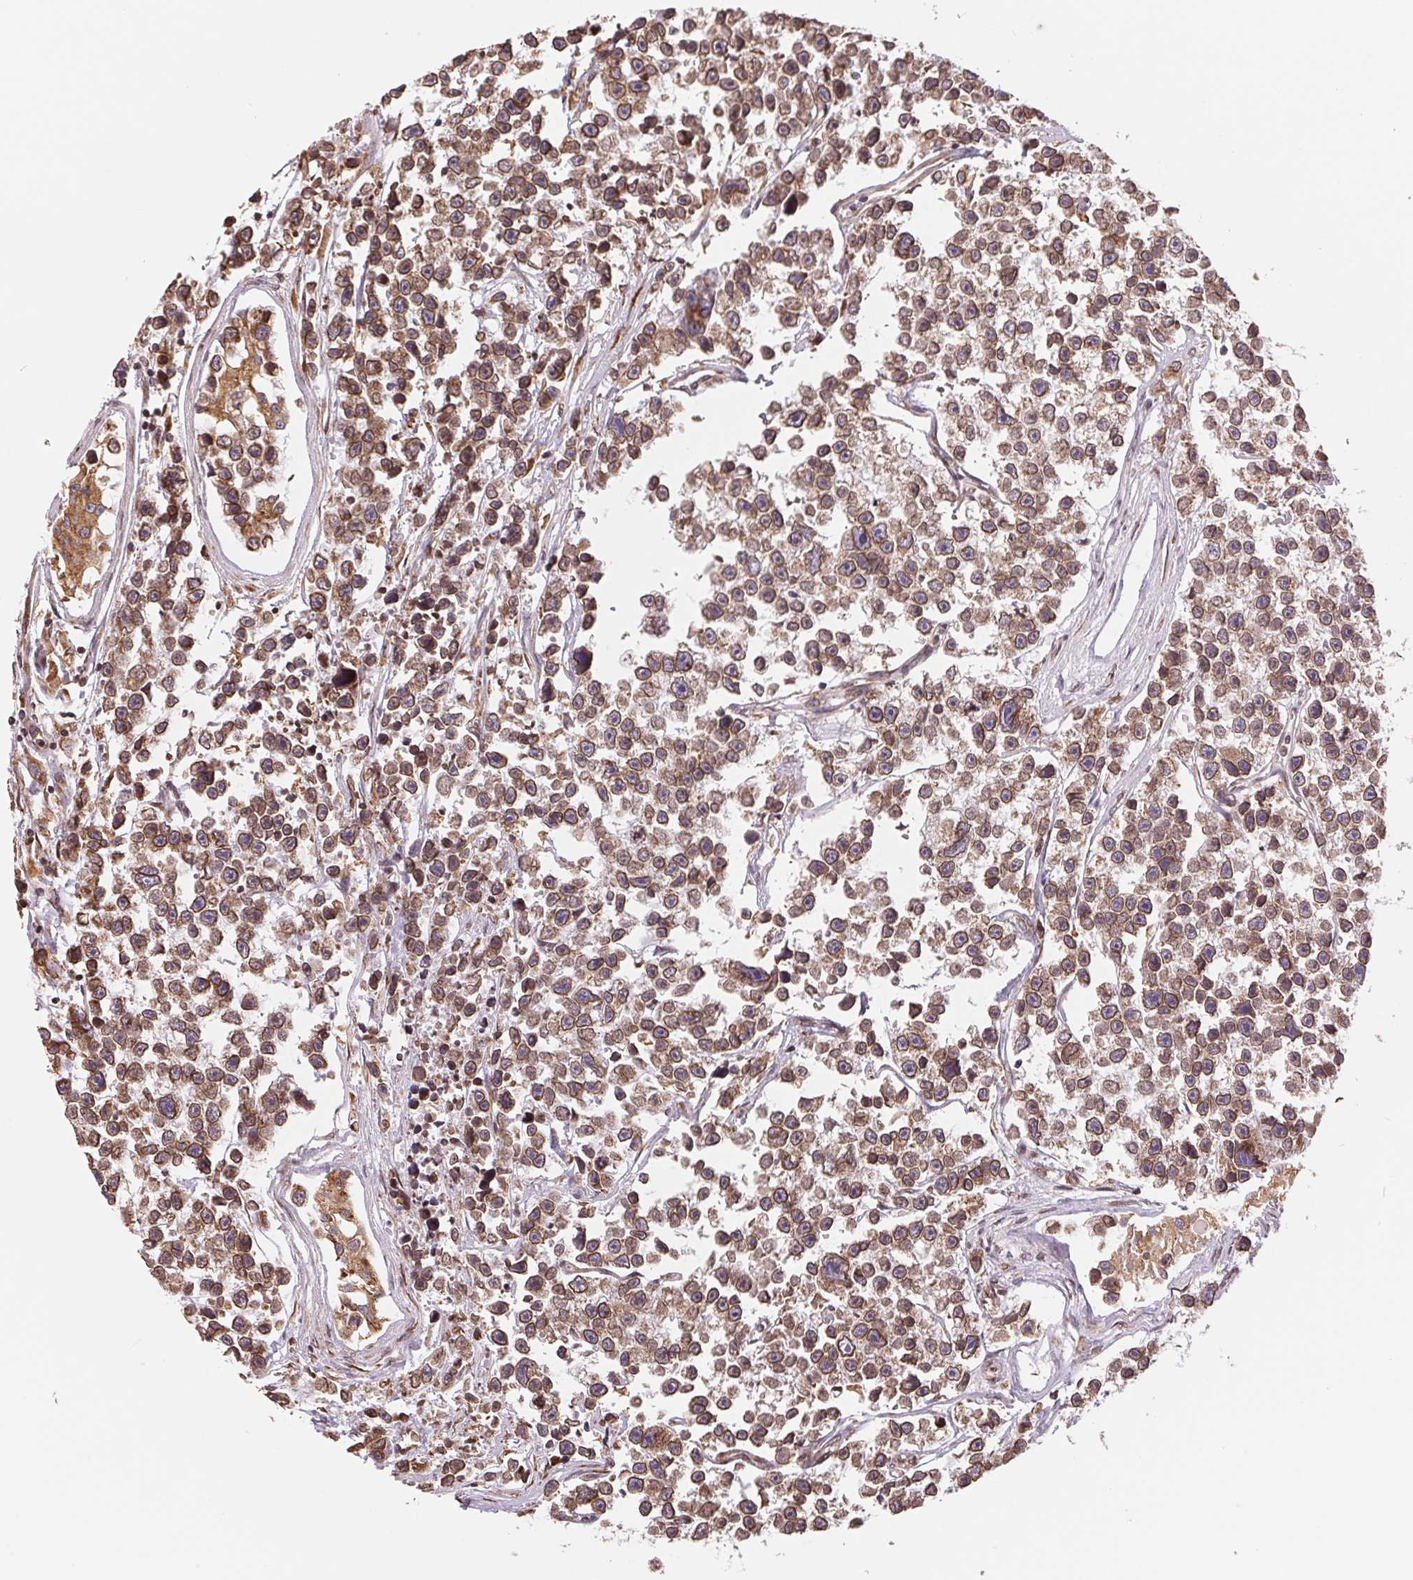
{"staining": {"intensity": "moderate", "quantity": ">75%", "location": "cytoplasmic/membranous,nuclear"}, "tissue": "testis cancer", "cell_type": "Tumor cells", "image_type": "cancer", "snomed": [{"axis": "morphology", "description": "Seminoma, NOS"}, {"axis": "topography", "description": "Testis"}], "caption": "This photomicrograph shows immunohistochemistry staining of seminoma (testis), with medium moderate cytoplasmic/membranous and nuclear positivity in about >75% of tumor cells.", "gene": "RPN1", "patient": {"sex": "male", "age": 26}}